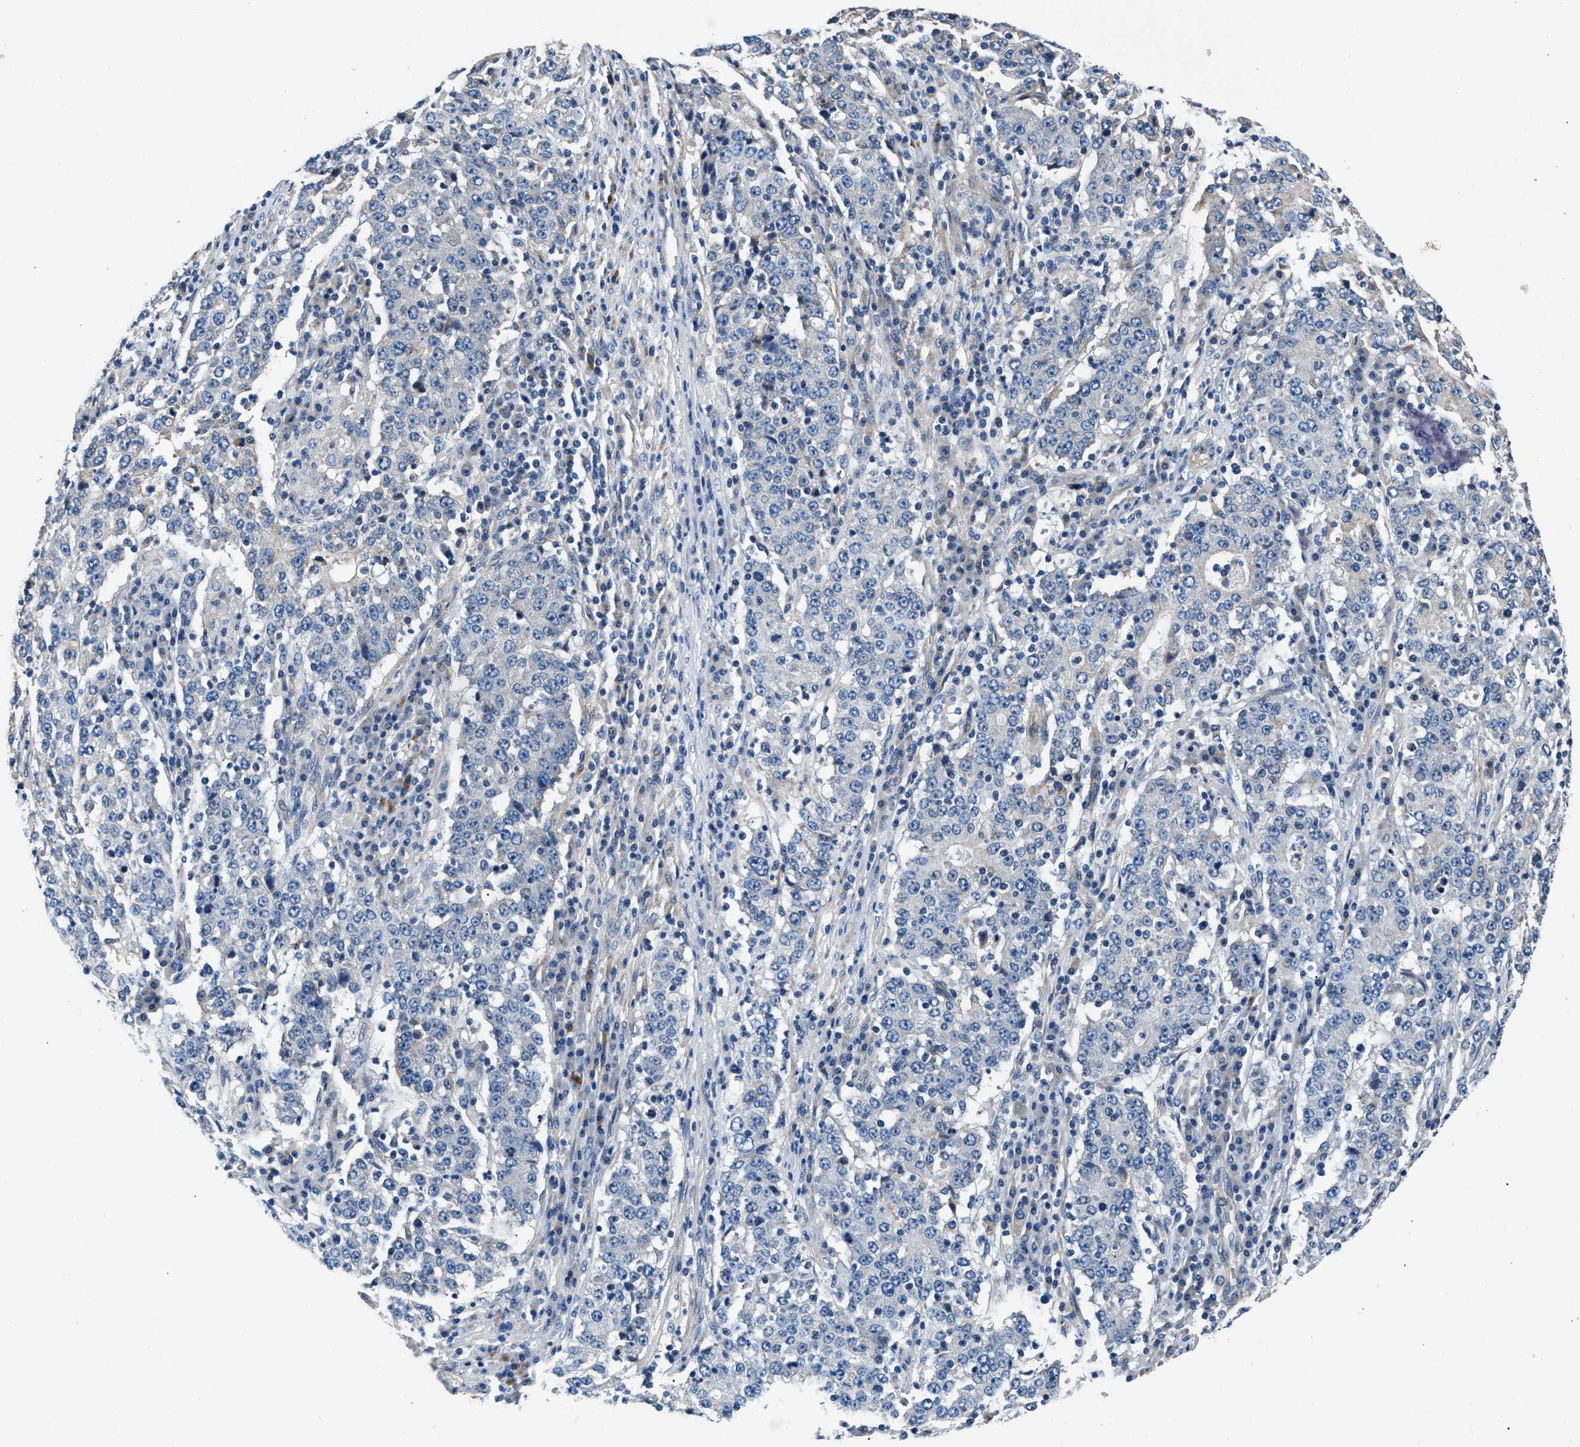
{"staining": {"intensity": "negative", "quantity": "none", "location": "none"}, "tissue": "stomach cancer", "cell_type": "Tumor cells", "image_type": "cancer", "snomed": [{"axis": "morphology", "description": "Adenocarcinoma, NOS"}, {"axis": "topography", "description": "Stomach"}], "caption": "High power microscopy photomicrograph of an immunohistochemistry (IHC) photomicrograph of adenocarcinoma (stomach), revealing no significant staining in tumor cells. (DAB (3,3'-diaminobenzidine) immunohistochemistry, high magnification).", "gene": "CDRT4", "patient": {"sex": "male", "age": 59}}